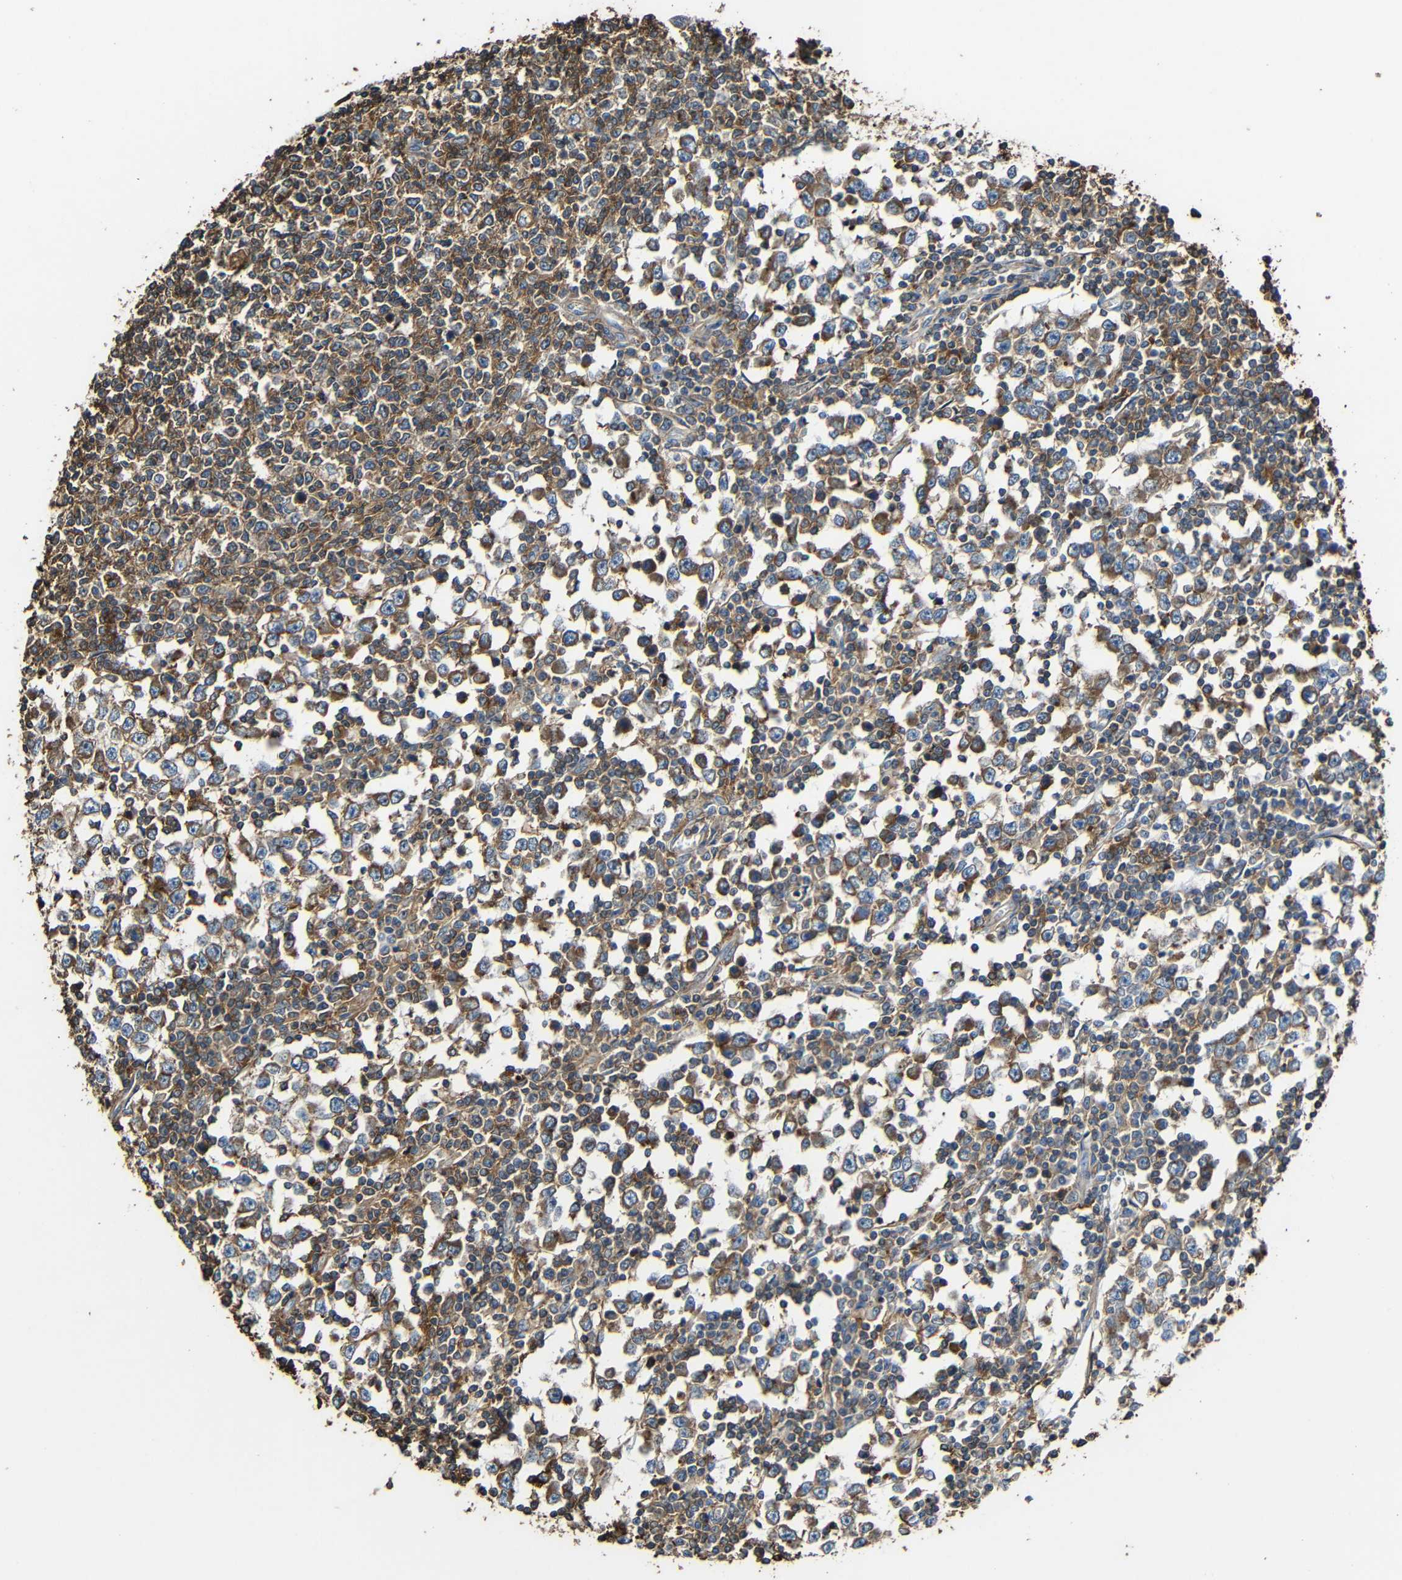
{"staining": {"intensity": "moderate", "quantity": ">75%", "location": "cytoplasmic/membranous"}, "tissue": "testis cancer", "cell_type": "Tumor cells", "image_type": "cancer", "snomed": [{"axis": "morphology", "description": "Seminoma, NOS"}, {"axis": "topography", "description": "Testis"}], "caption": "A brown stain labels moderate cytoplasmic/membranous staining of a protein in testis cancer (seminoma) tumor cells.", "gene": "RHOT2", "patient": {"sex": "male", "age": 65}}